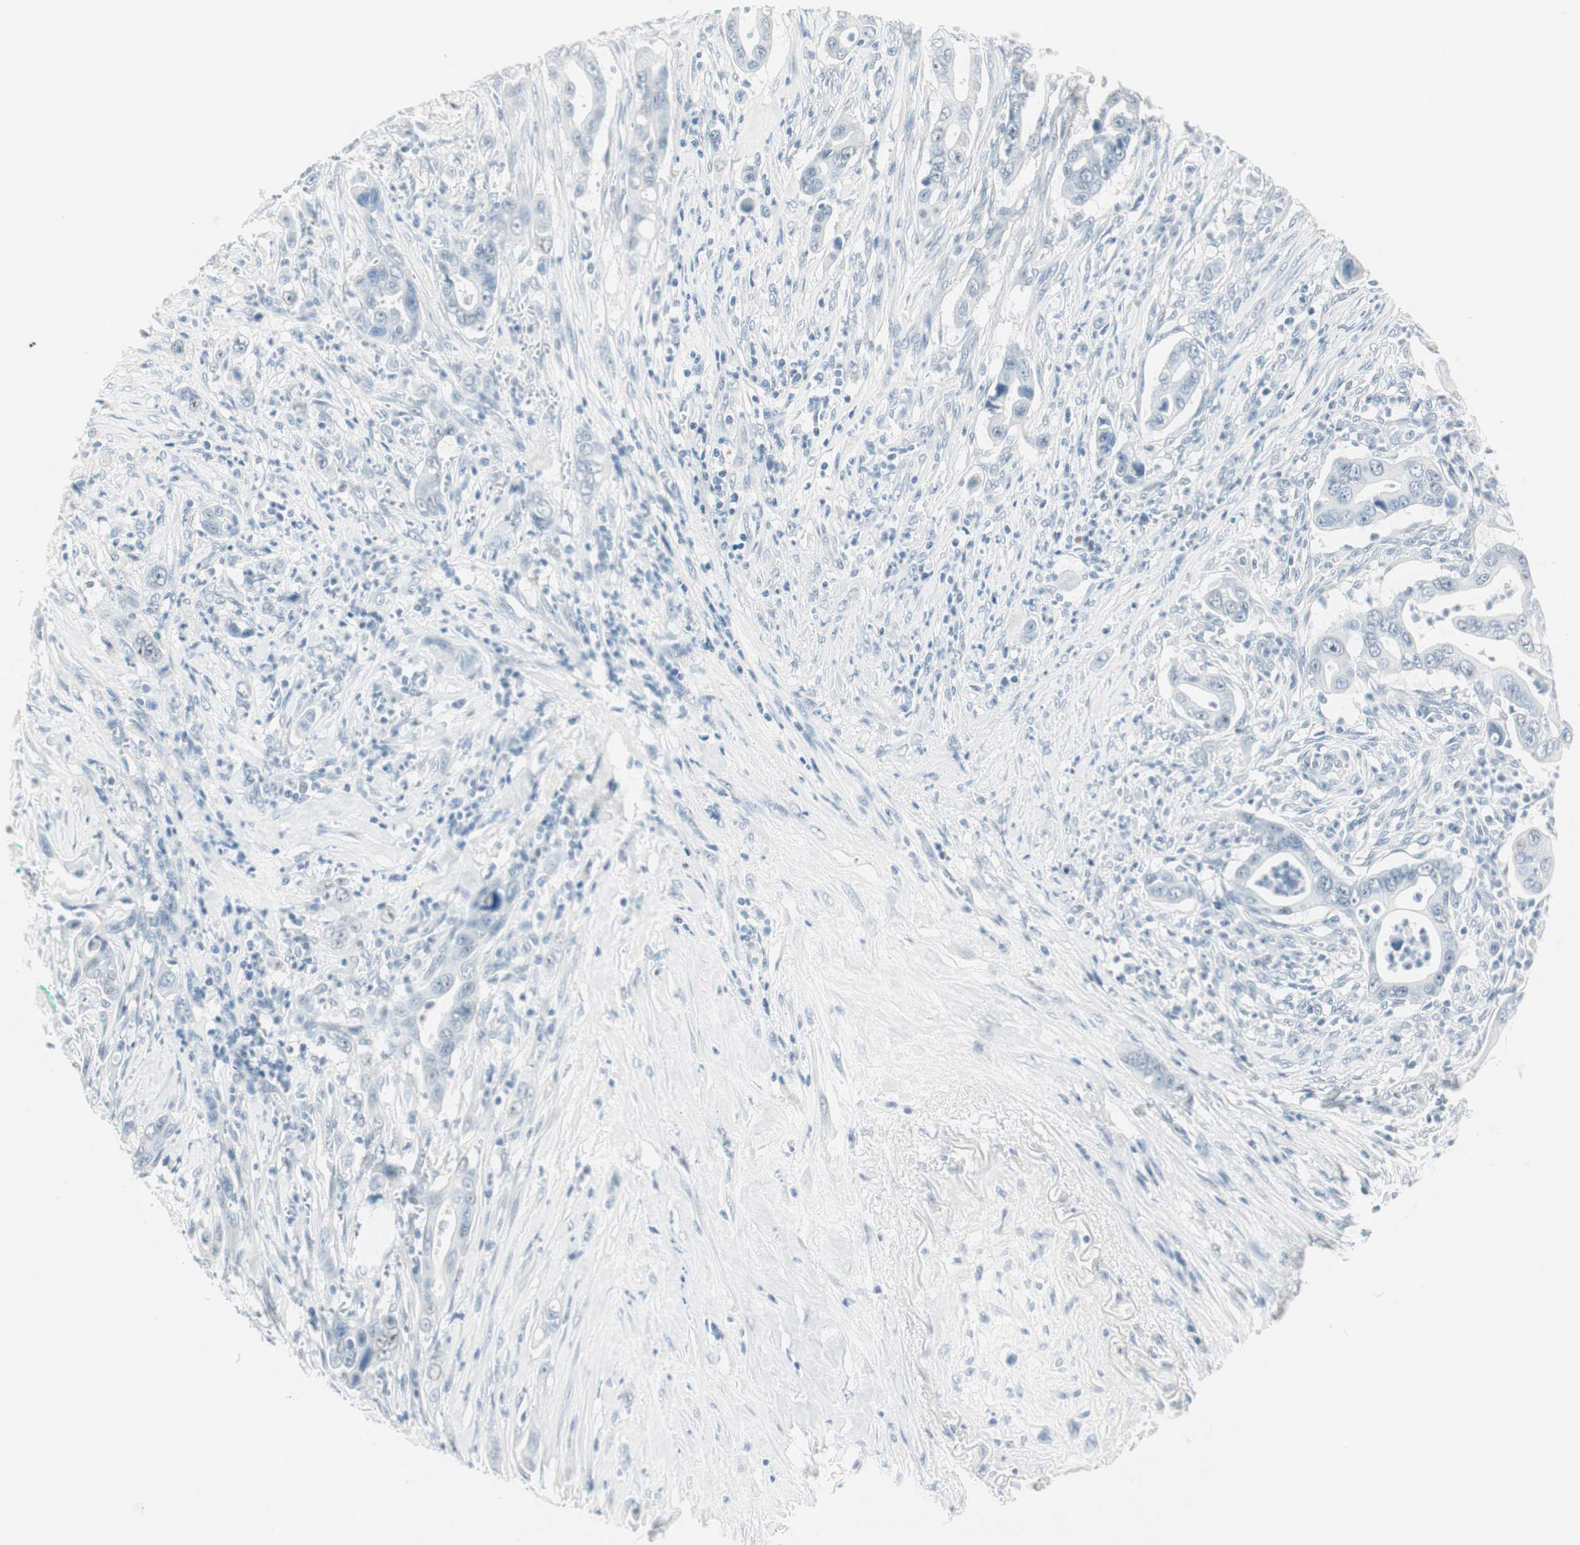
{"staining": {"intensity": "negative", "quantity": "none", "location": "none"}, "tissue": "pancreatic cancer", "cell_type": "Tumor cells", "image_type": "cancer", "snomed": [{"axis": "morphology", "description": "Adenocarcinoma, NOS"}, {"axis": "topography", "description": "Pancreas"}], "caption": "Pancreatic cancer (adenocarcinoma) was stained to show a protein in brown. There is no significant staining in tumor cells.", "gene": "HOXB13", "patient": {"sex": "male", "age": 59}}